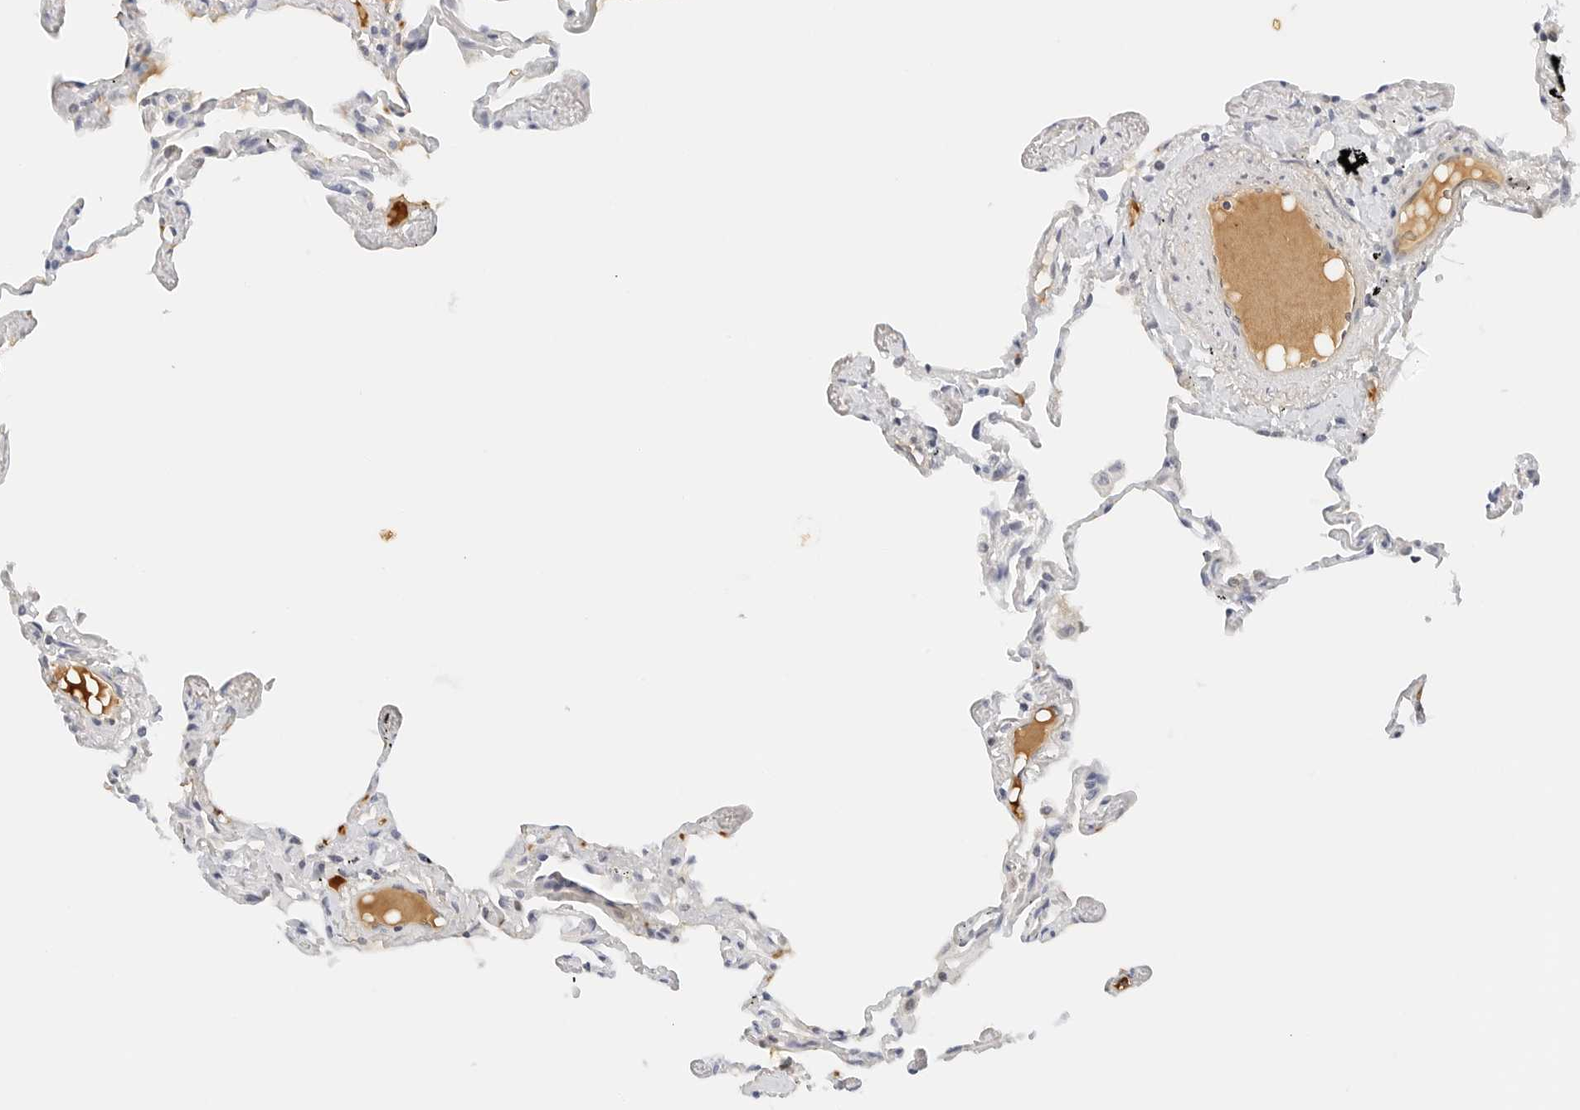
{"staining": {"intensity": "negative", "quantity": "none", "location": "none"}, "tissue": "lung", "cell_type": "Alveolar cells", "image_type": "normal", "snomed": [{"axis": "morphology", "description": "Normal tissue, NOS"}, {"axis": "topography", "description": "Lung"}], "caption": "Alveolar cells are negative for protein expression in benign human lung. (DAB (3,3'-diaminobenzidine) IHC visualized using brightfield microscopy, high magnification).", "gene": "PKDCC", "patient": {"sex": "female", "age": 67}}